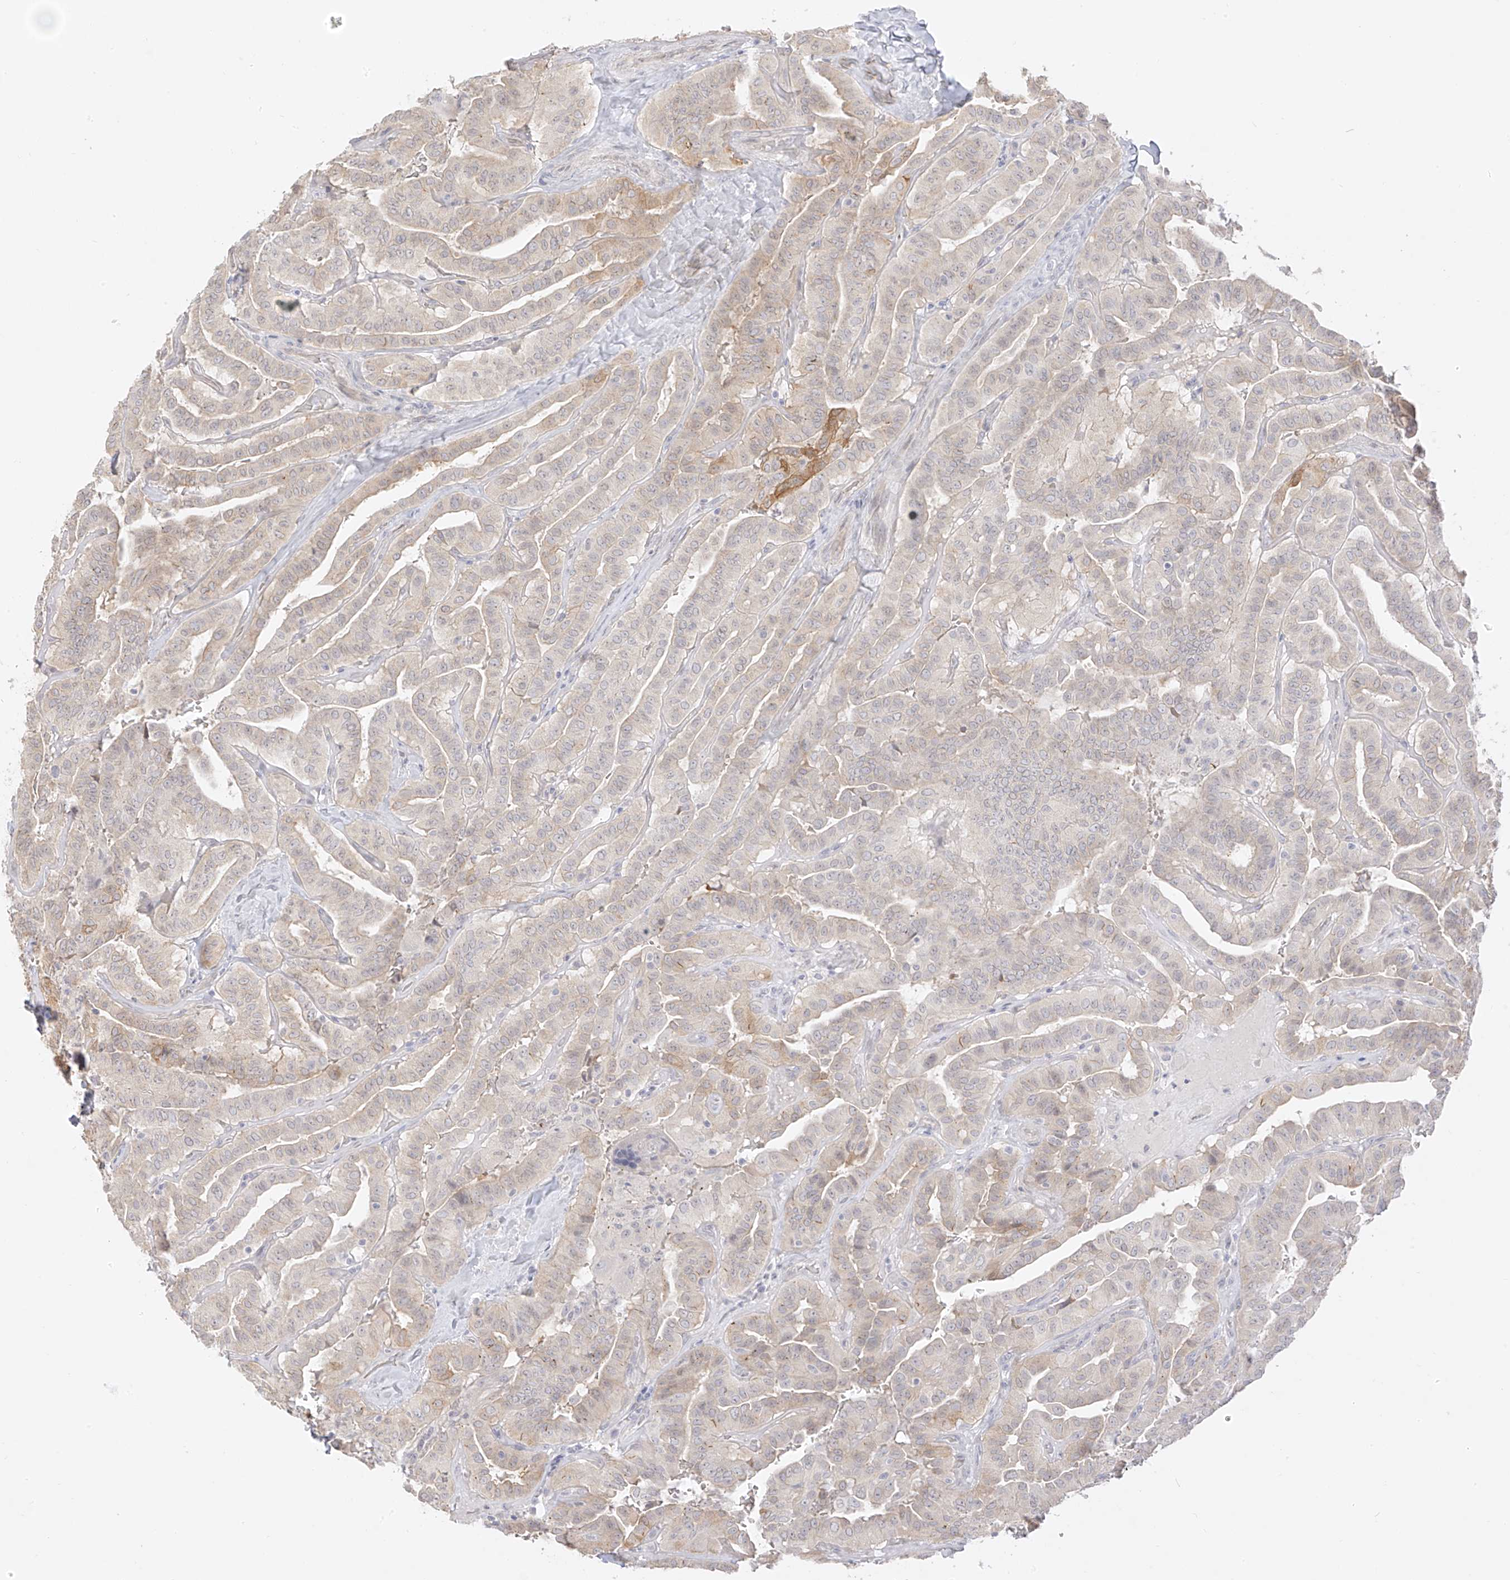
{"staining": {"intensity": "moderate", "quantity": "25%-75%", "location": "cytoplasmic/membranous"}, "tissue": "thyroid cancer", "cell_type": "Tumor cells", "image_type": "cancer", "snomed": [{"axis": "morphology", "description": "Papillary adenocarcinoma, NOS"}, {"axis": "topography", "description": "Thyroid gland"}], "caption": "Immunohistochemistry histopathology image of neoplastic tissue: thyroid cancer (papillary adenocarcinoma) stained using IHC exhibits medium levels of moderate protein expression localized specifically in the cytoplasmic/membranous of tumor cells, appearing as a cytoplasmic/membranous brown color.", "gene": "DCDC2", "patient": {"sex": "male", "age": 77}}